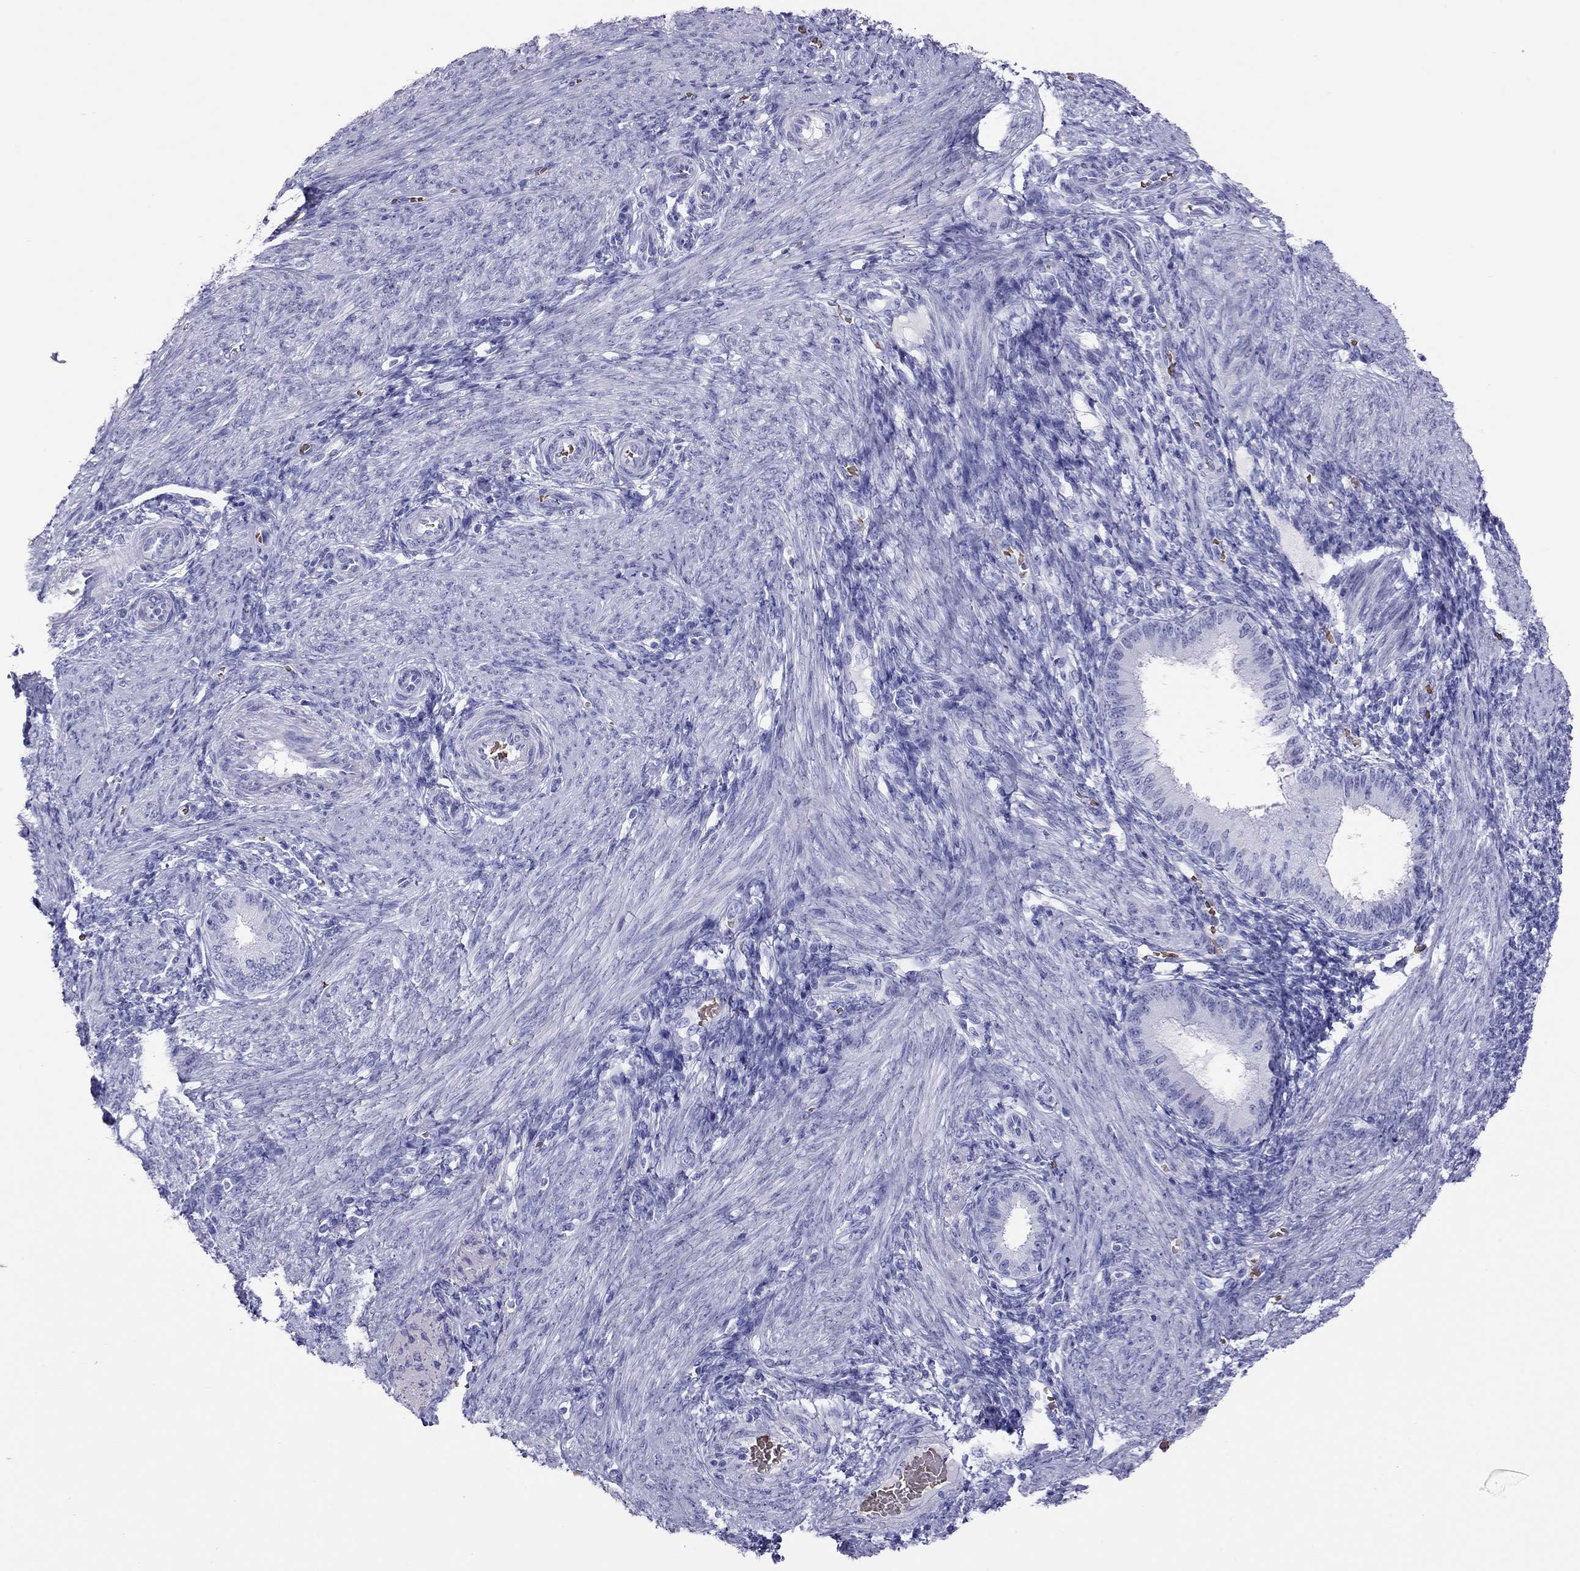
{"staining": {"intensity": "negative", "quantity": "none", "location": "none"}, "tissue": "endometrium", "cell_type": "Cells in endometrial stroma", "image_type": "normal", "snomed": [{"axis": "morphology", "description": "Normal tissue, NOS"}, {"axis": "topography", "description": "Endometrium"}], "caption": "An immunohistochemistry photomicrograph of unremarkable endometrium is shown. There is no staining in cells in endometrial stroma of endometrium.", "gene": "PTPRN", "patient": {"sex": "female", "age": 39}}